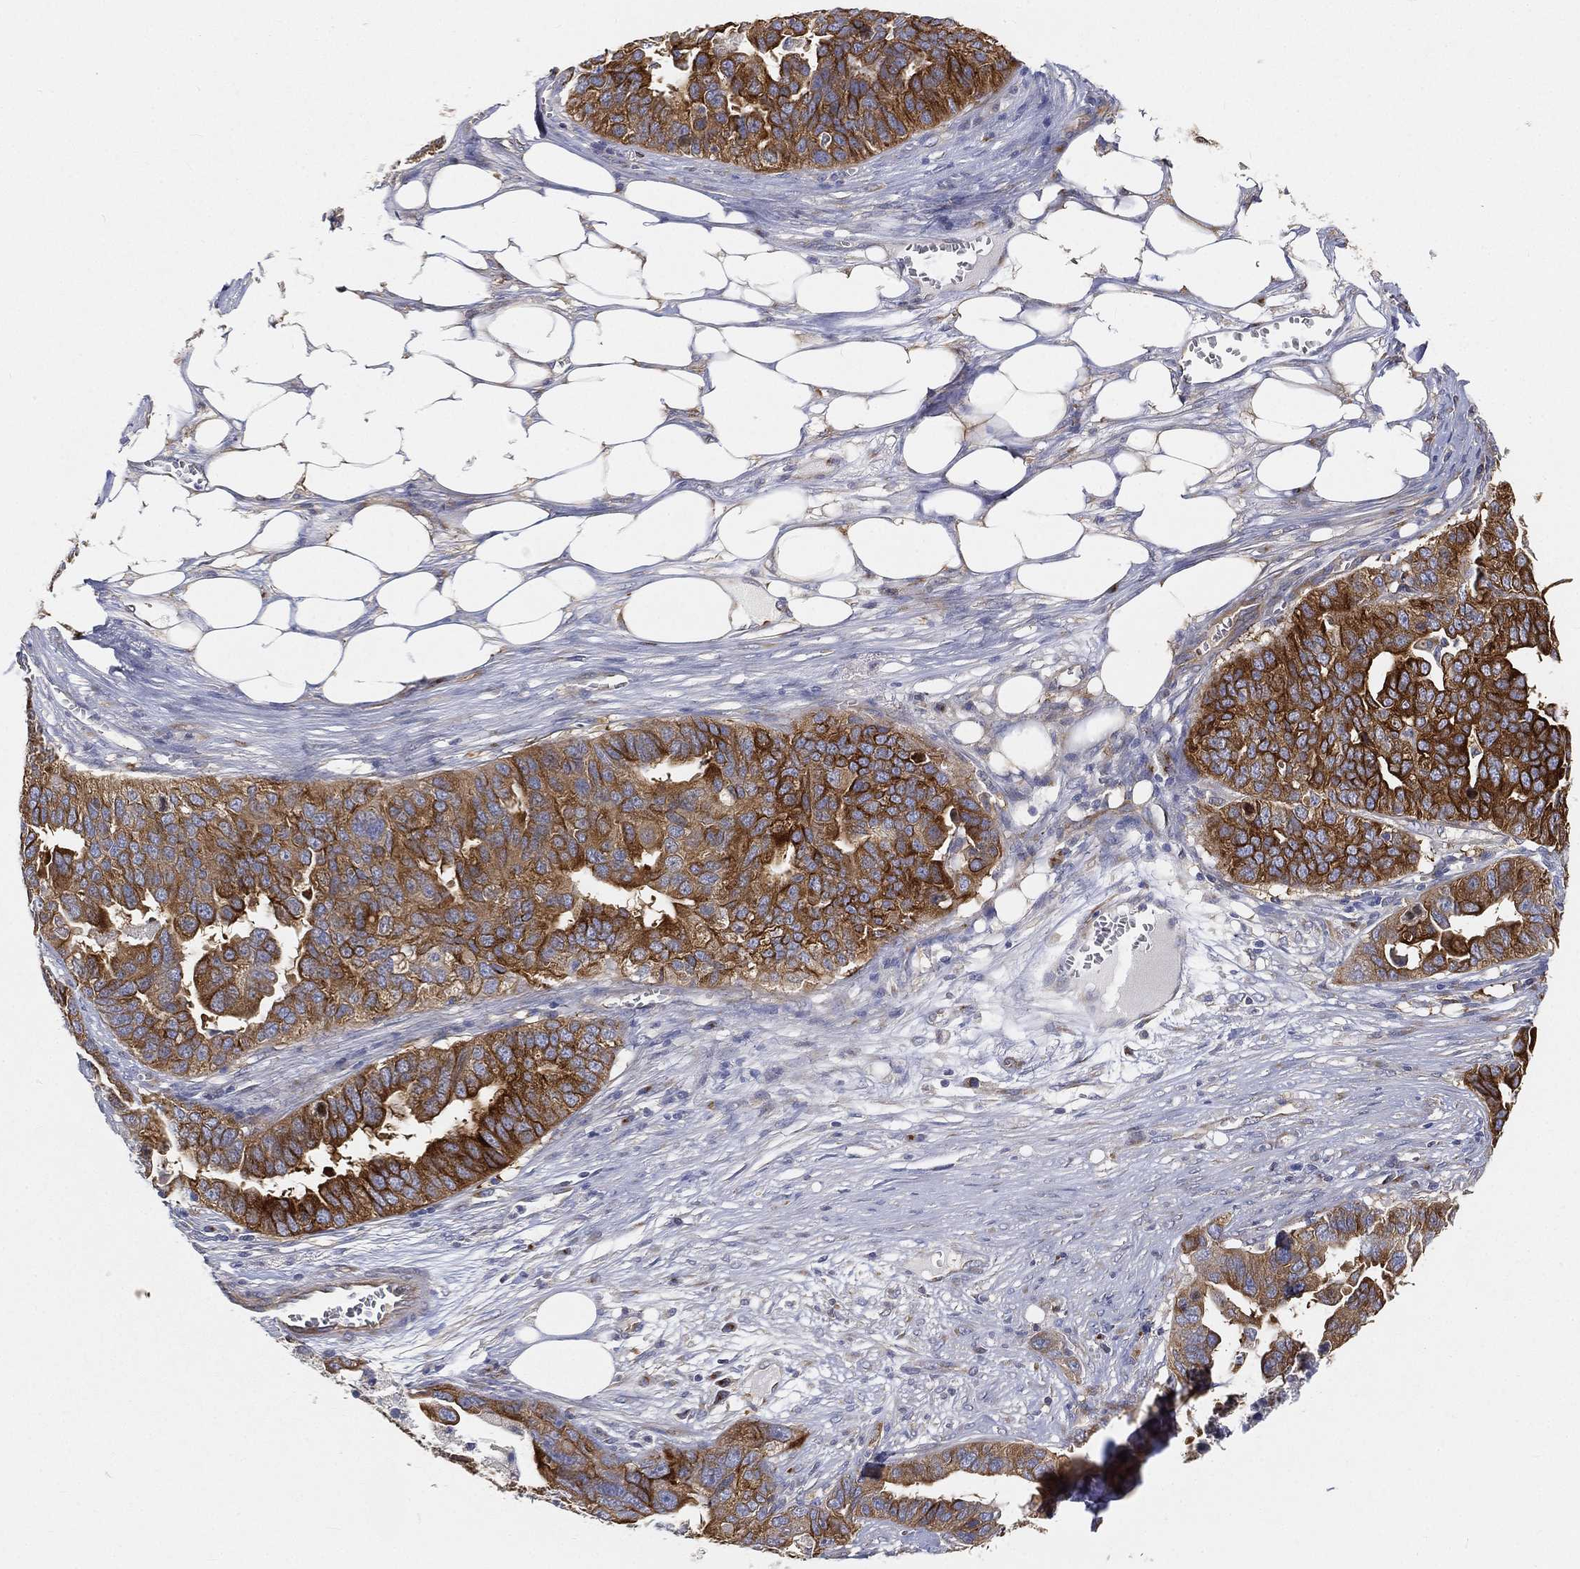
{"staining": {"intensity": "strong", "quantity": ">75%", "location": "cytoplasmic/membranous"}, "tissue": "ovarian cancer", "cell_type": "Tumor cells", "image_type": "cancer", "snomed": [{"axis": "morphology", "description": "Carcinoma, endometroid"}, {"axis": "topography", "description": "Soft tissue"}, {"axis": "topography", "description": "Ovary"}], "caption": "Protein expression analysis of human ovarian cancer reveals strong cytoplasmic/membranous expression in about >75% of tumor cells. (IHC, brightfield microscopy, high magnification).", "gene": "TMEM25", "patient": {"sex": "female", "age": 52}}